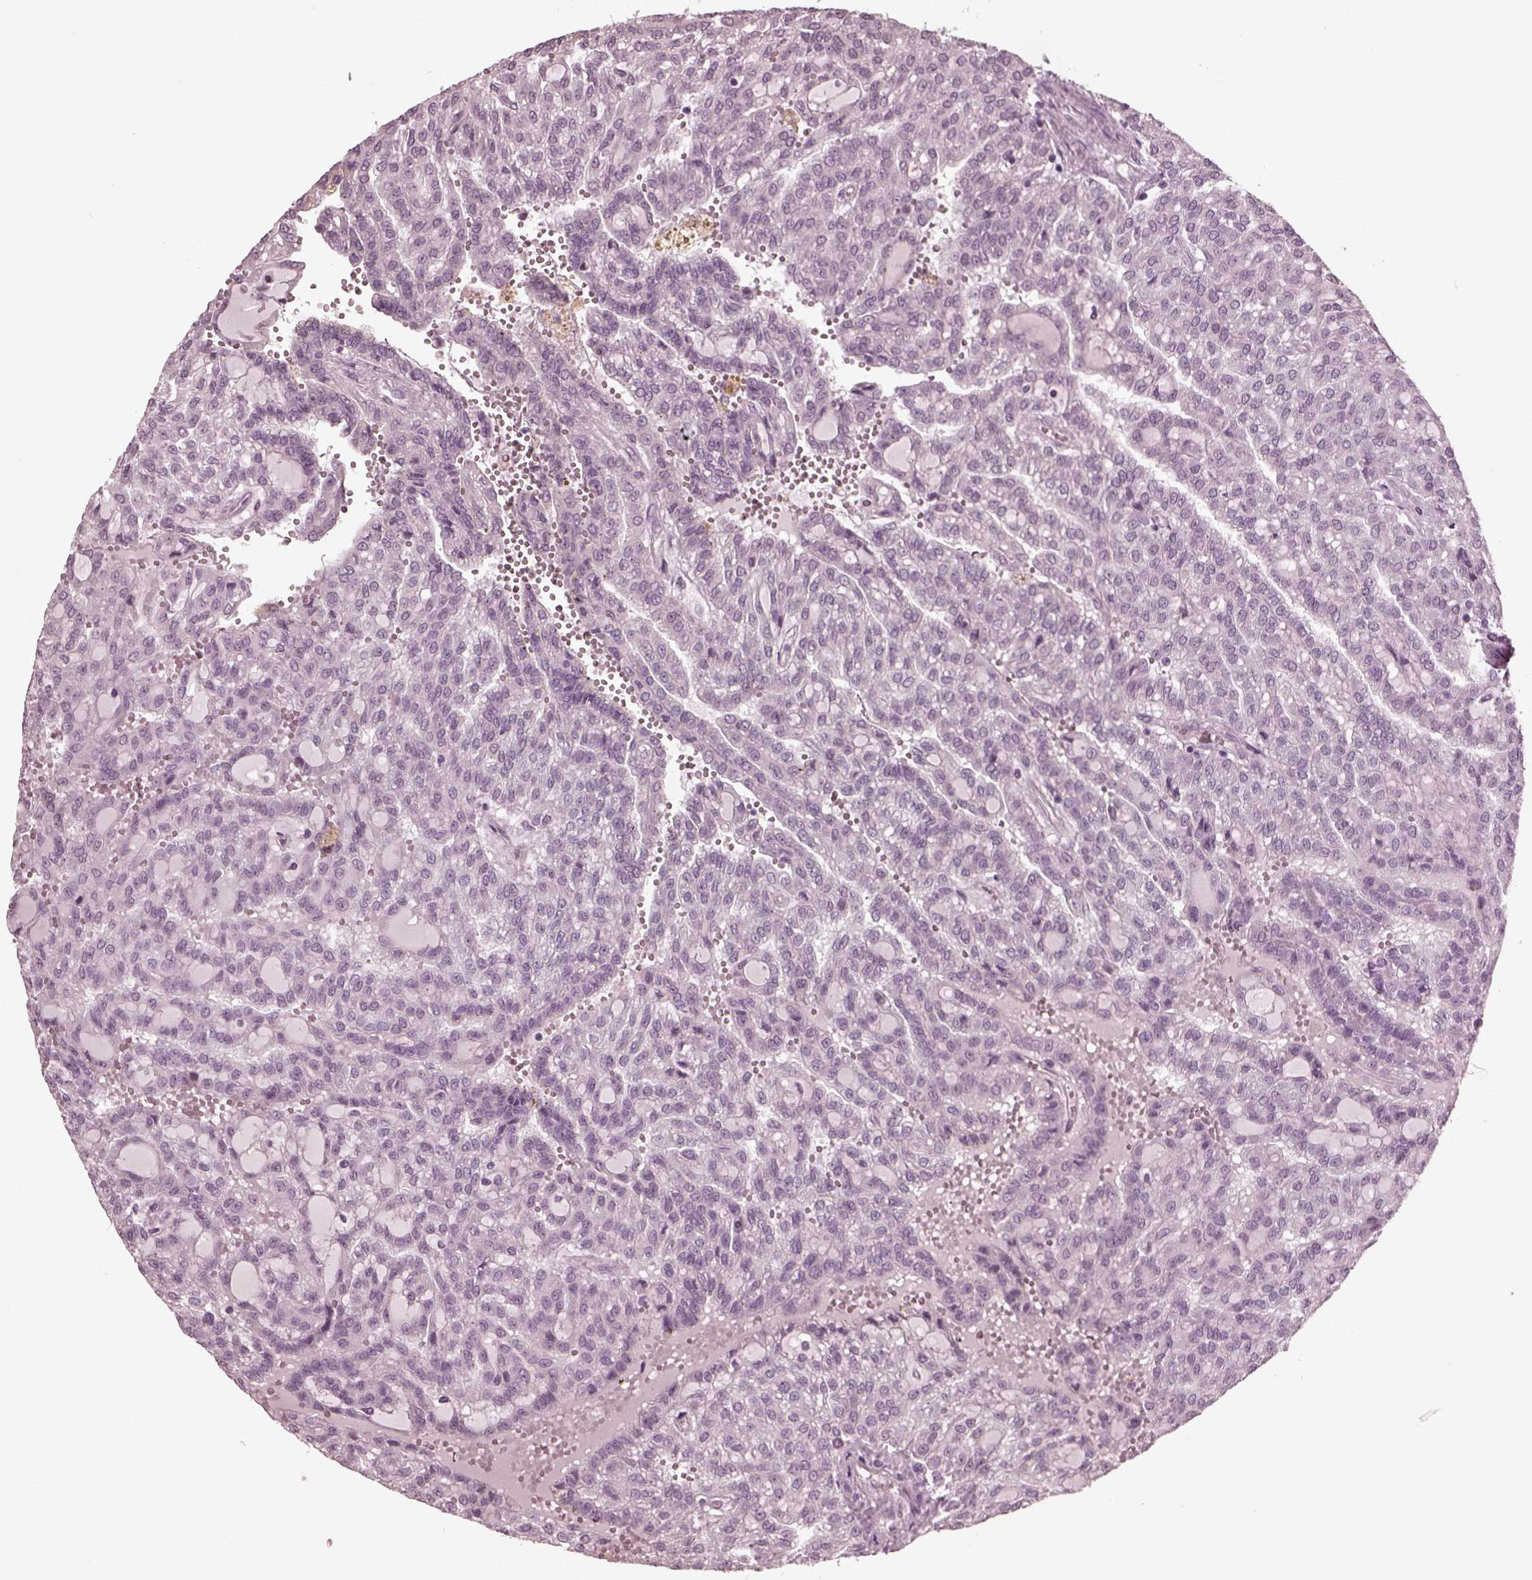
{"staining": {"intensity": "negative", "quantity": "none", "location": "none"}, "tissue": "renal cancer", "cell_type": "Tumor cells", "image_type": "cancer", "snomed": [{"axis": "morphology", "description": "Adenocarcinoma, NOS"}, {"axis": "topography", "description": "Kidney"}], "caption": "DAB (3,3'-diaminobenzidine) immunohistochemical staining of human renal cancer (adenocarcinoma) displays no significant expression in tumor cells.", "gene": "CLCN4", "patient": {"sex": "male", "age": 63}}